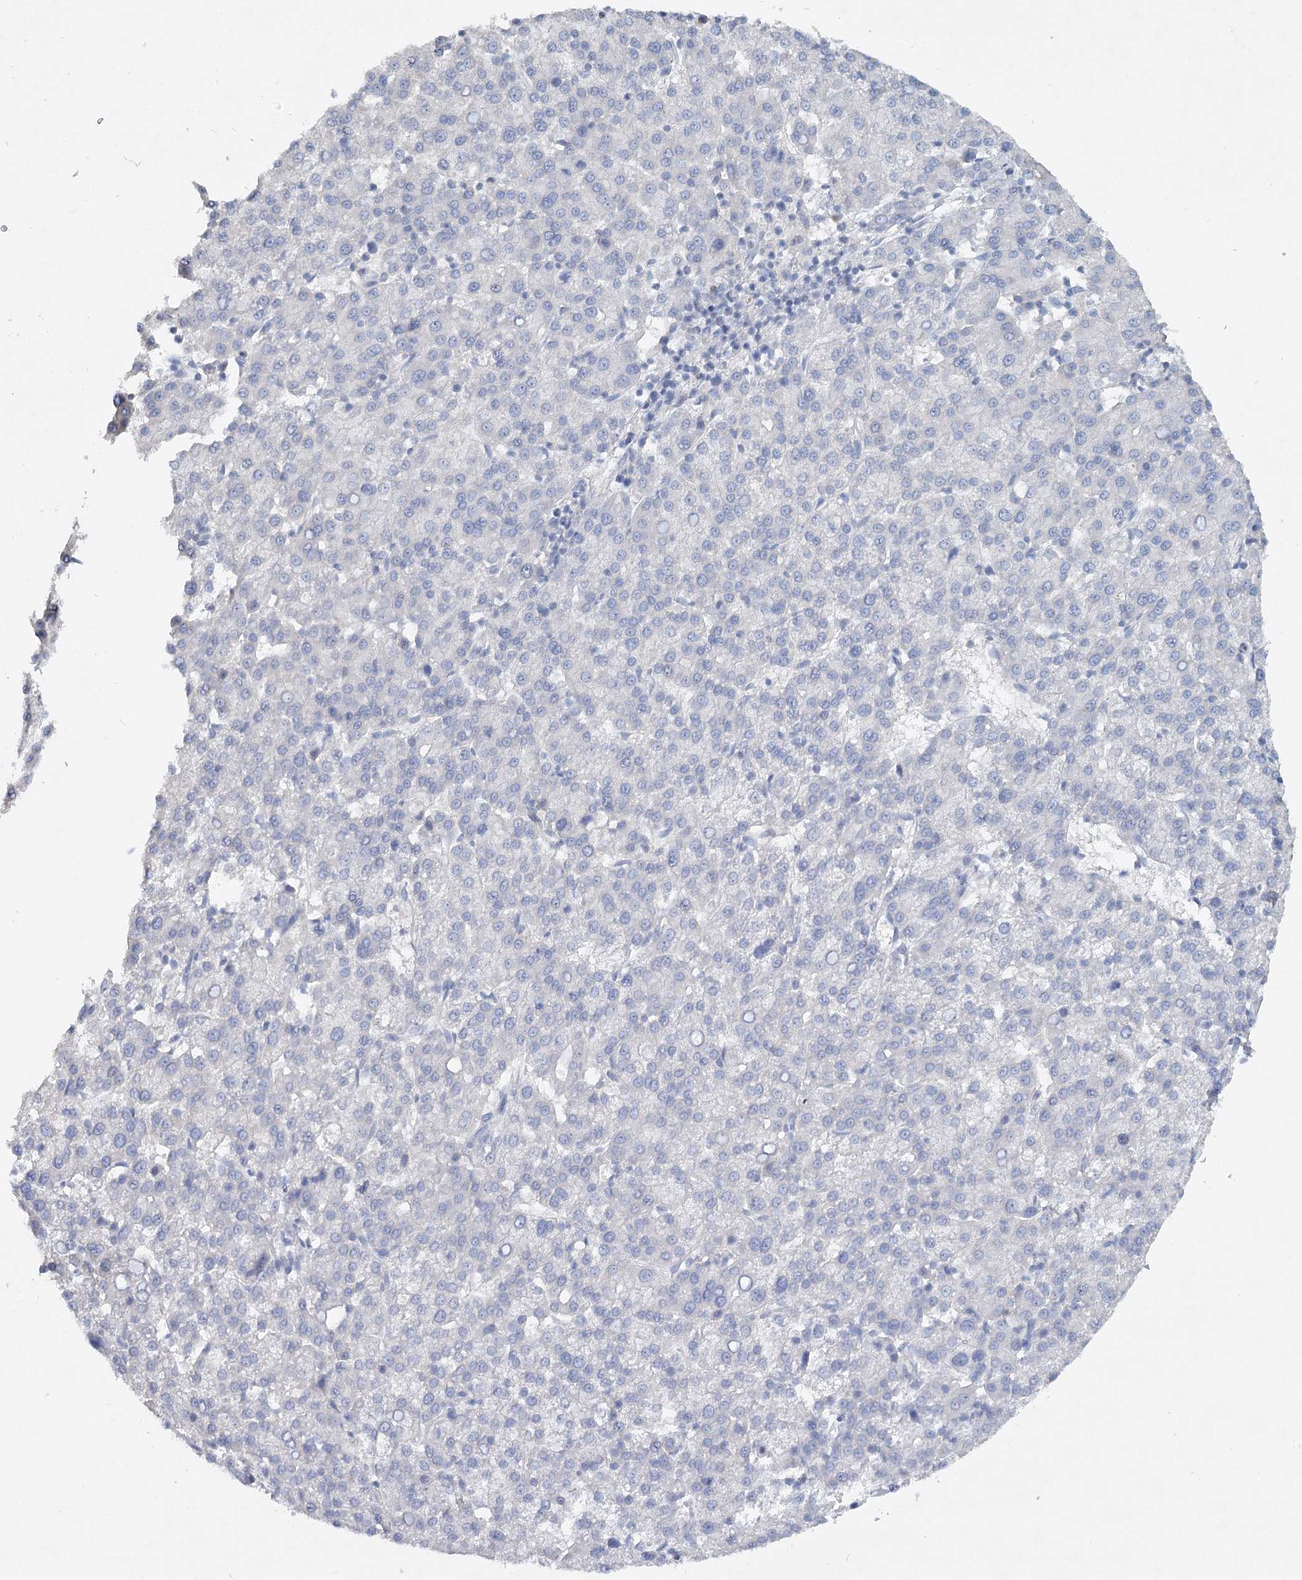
{"staining": {"intensity": "negative", "quantity": "none", "location": "none"}, "tissue": "liver cancer", "cell_type": "Tumor cells", "image_type": "cancer", "snomed": [{"axis": "morphology", "description": "Carcinoma, Hepatocellular, NOS"}, {"axis": "topography", "description": "Liver"}], "caption": "High magnification brightfield microscopy of hepatocellular carcinoma (liver) stained with DAB (3,3'-diaminobenzidine) (brown) and counterstained with hematoxylin (blue): tumor cells show no significant staining.", "gene": "MAP3K13", "patient": {"sex": "female", "age": 58}}